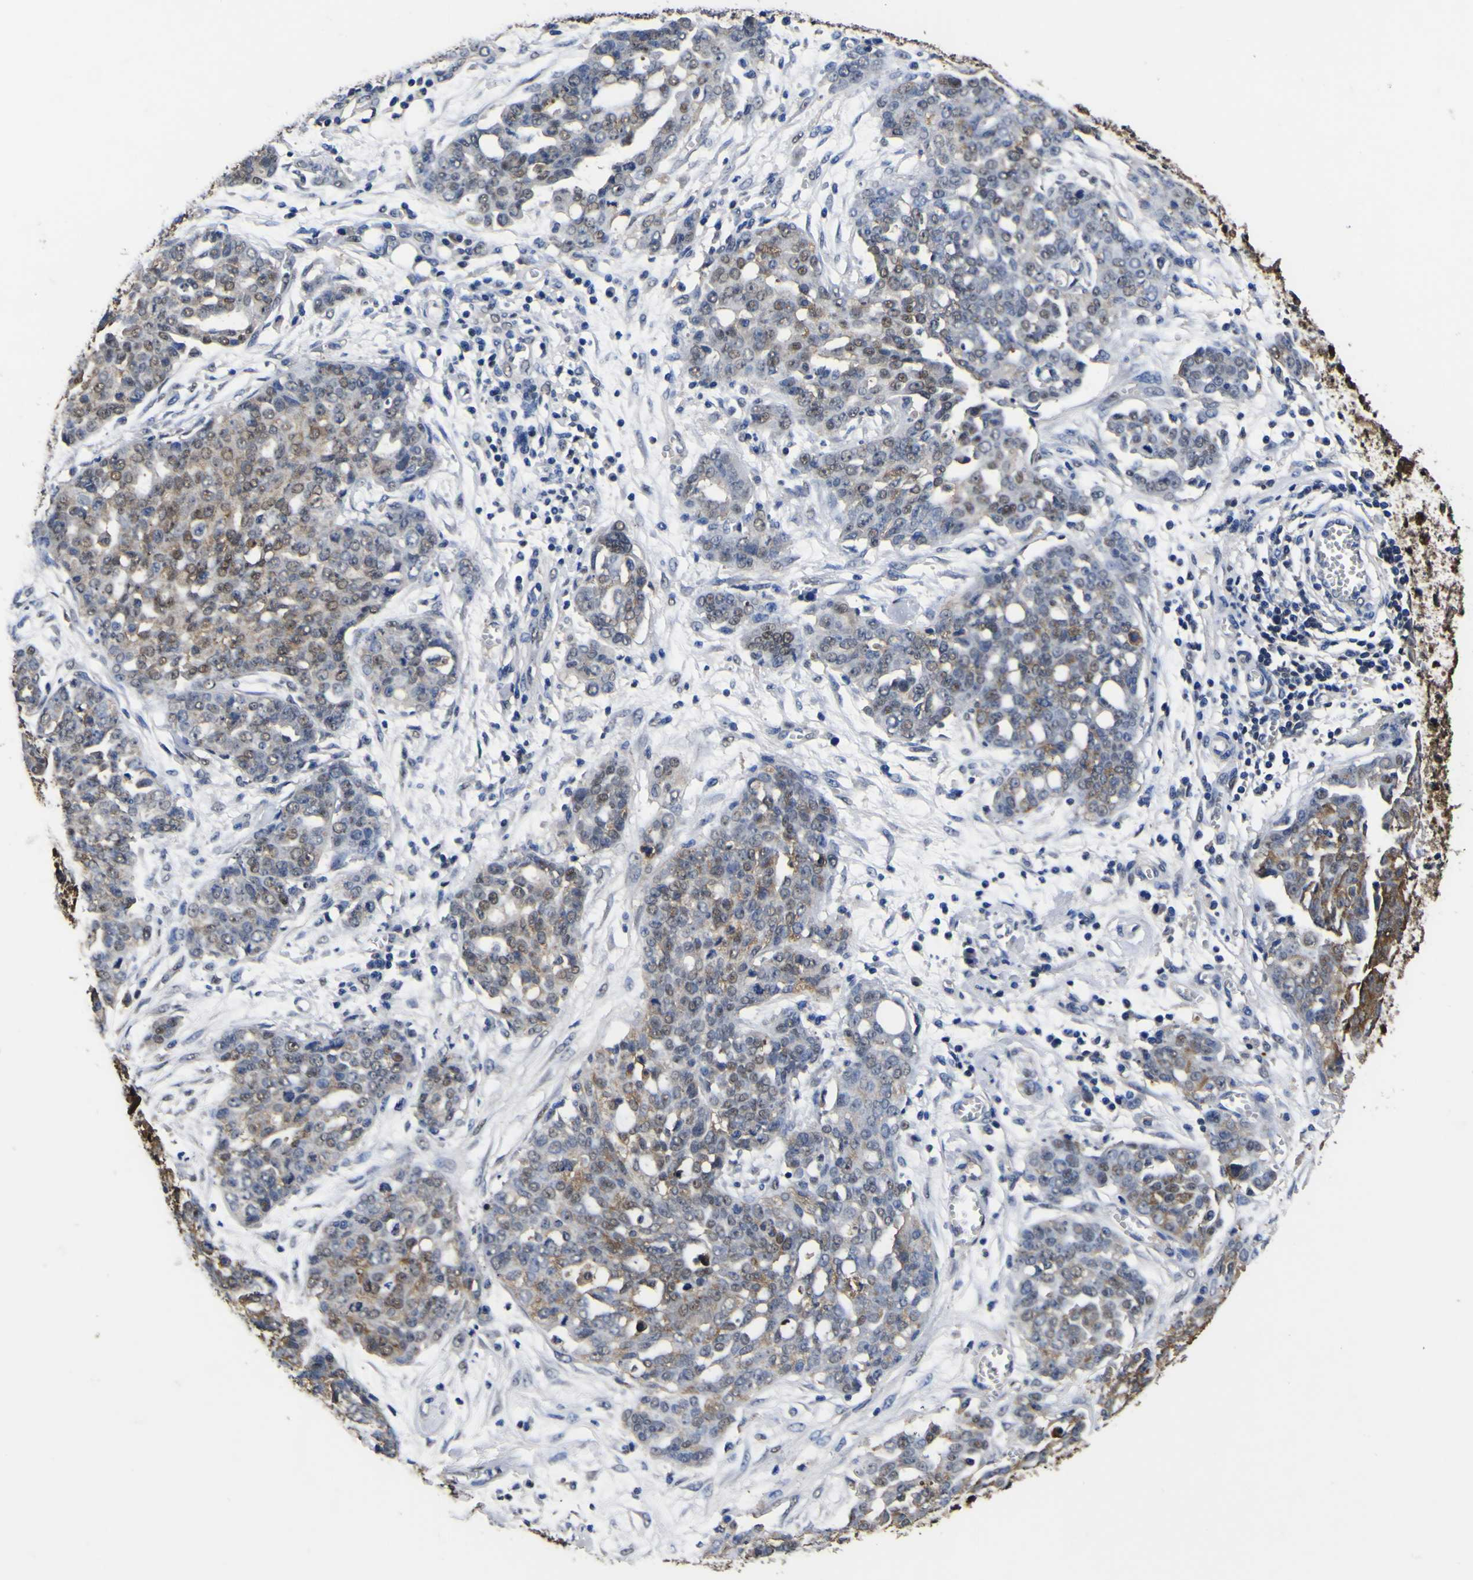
{"staining": {"intensity": "weak", "quantity": "25%-75%", "location": "cytoplasmic/membranous,nuclear"}, "tissue": "ovarian cancer", "cell_type": "Tumor cells", "image_type": "cancer", "snomed": [{"axis": "morphology", "description": "Cystadenocarcinoma, serous, NOS"}, {"axis": "topography", "description": "Soft tissue"}, {"axis": "topography", "description": "Ovary"}], "caption": "Tumor cells reveal low levels of weak cytoplasmic/membranous and nuclear expression in about 25%-75% of cells in human ovarian cancer (serous cystadenocarcinoma).", "gene": "FAM110B", "patient": {"sex": "female", "age": 57}}